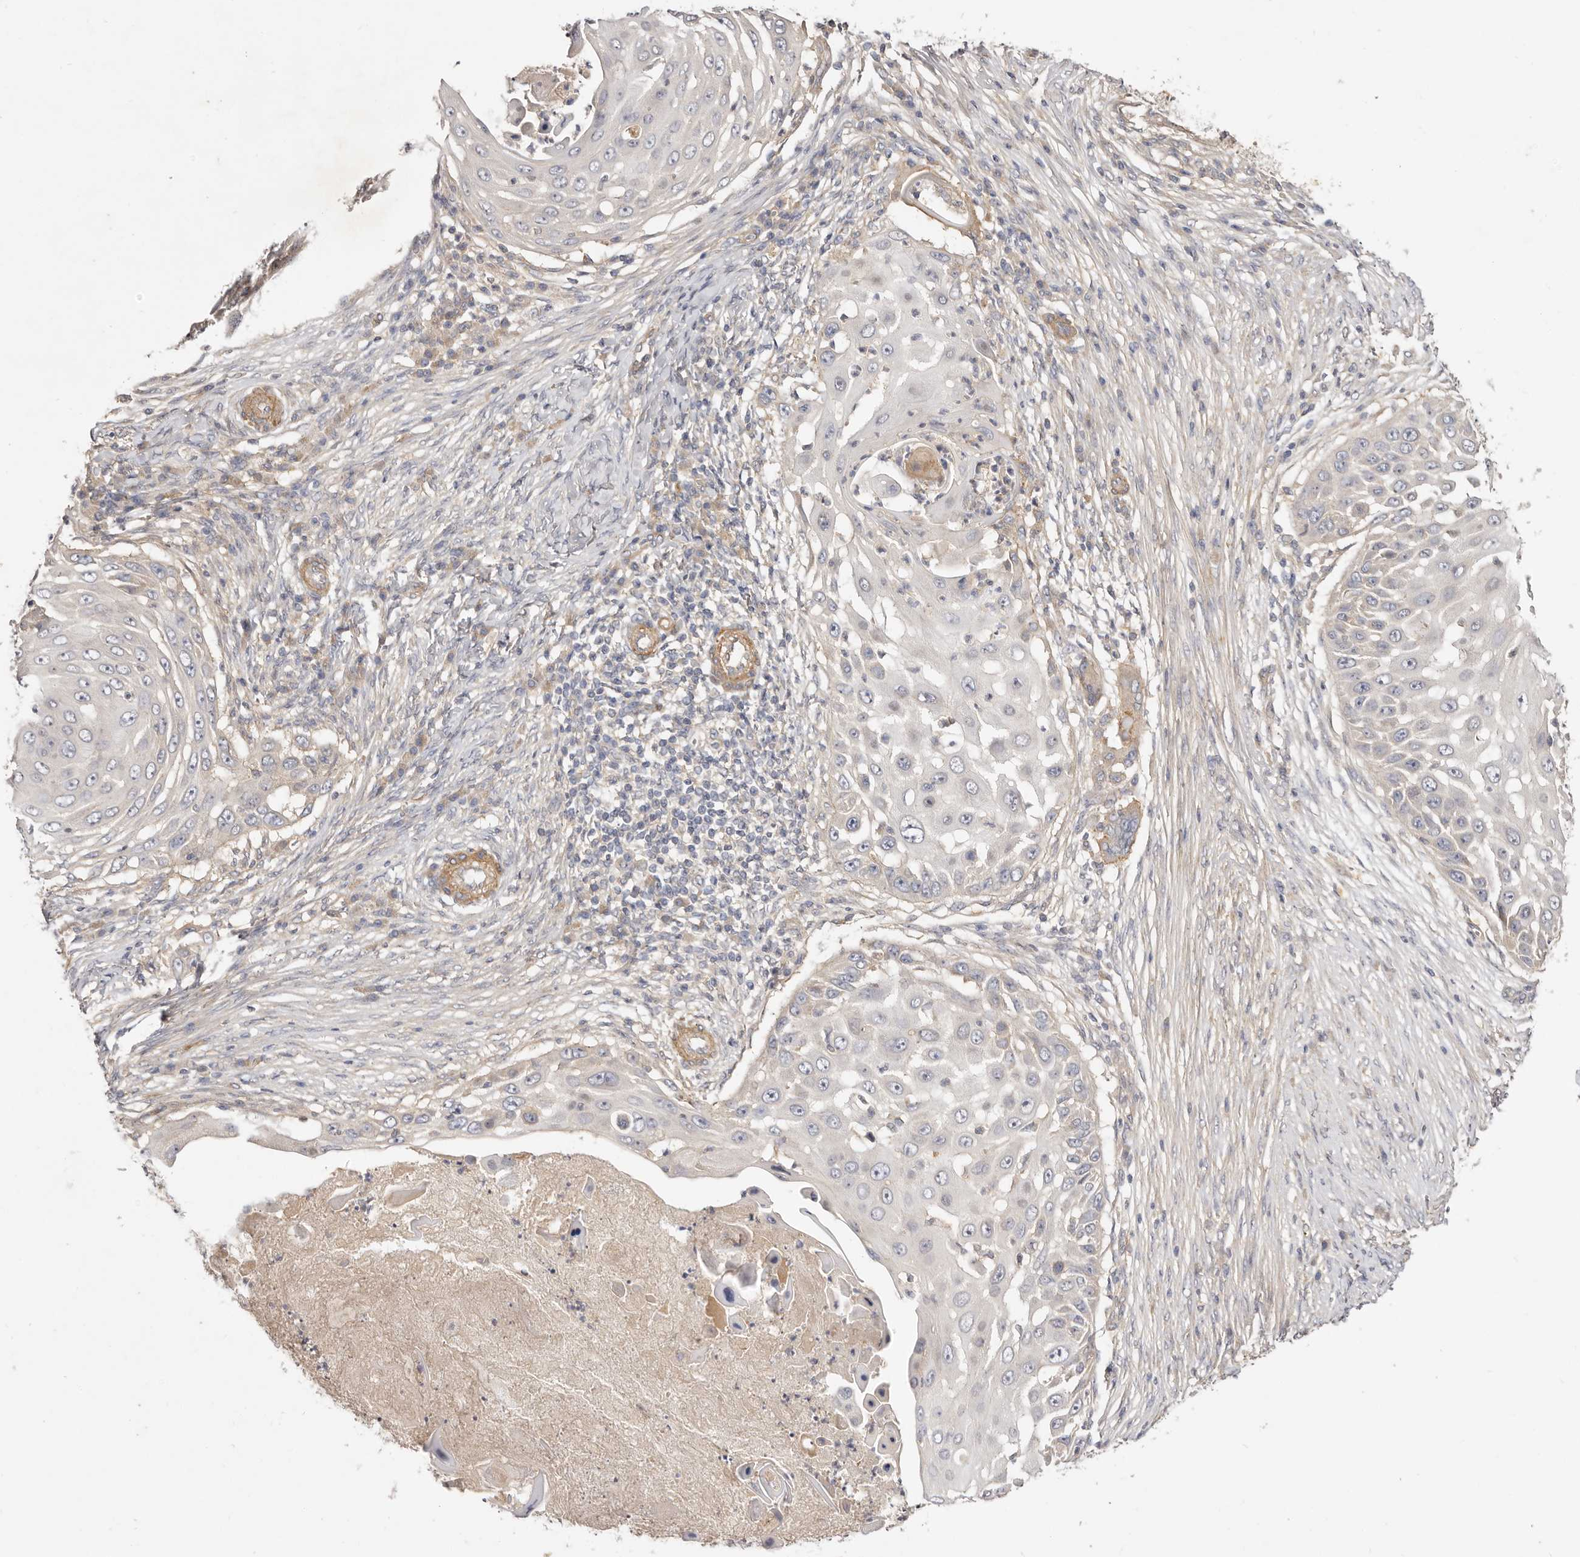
{"staining": {"intensity": "negative", "quantity": "none", "location": "none"}, "tissue": "skin cancer", "cell_type": "Tumor cells", "image_type": "cancer", "snomed": [{"axis": "morphology", "description": "Squamous cell carcinoma, NOS"}, {"axis": "topography", "description": "Skin"}], "caption": "Squamous cell carcinoma (skin) was stained to show a protein in brown. There is no significant expression in tumor cells. (DAB immunohistochemistry, high magnification).", "gene": "ADAMTS9", "patient": {"sex": "female", "age": 44}}